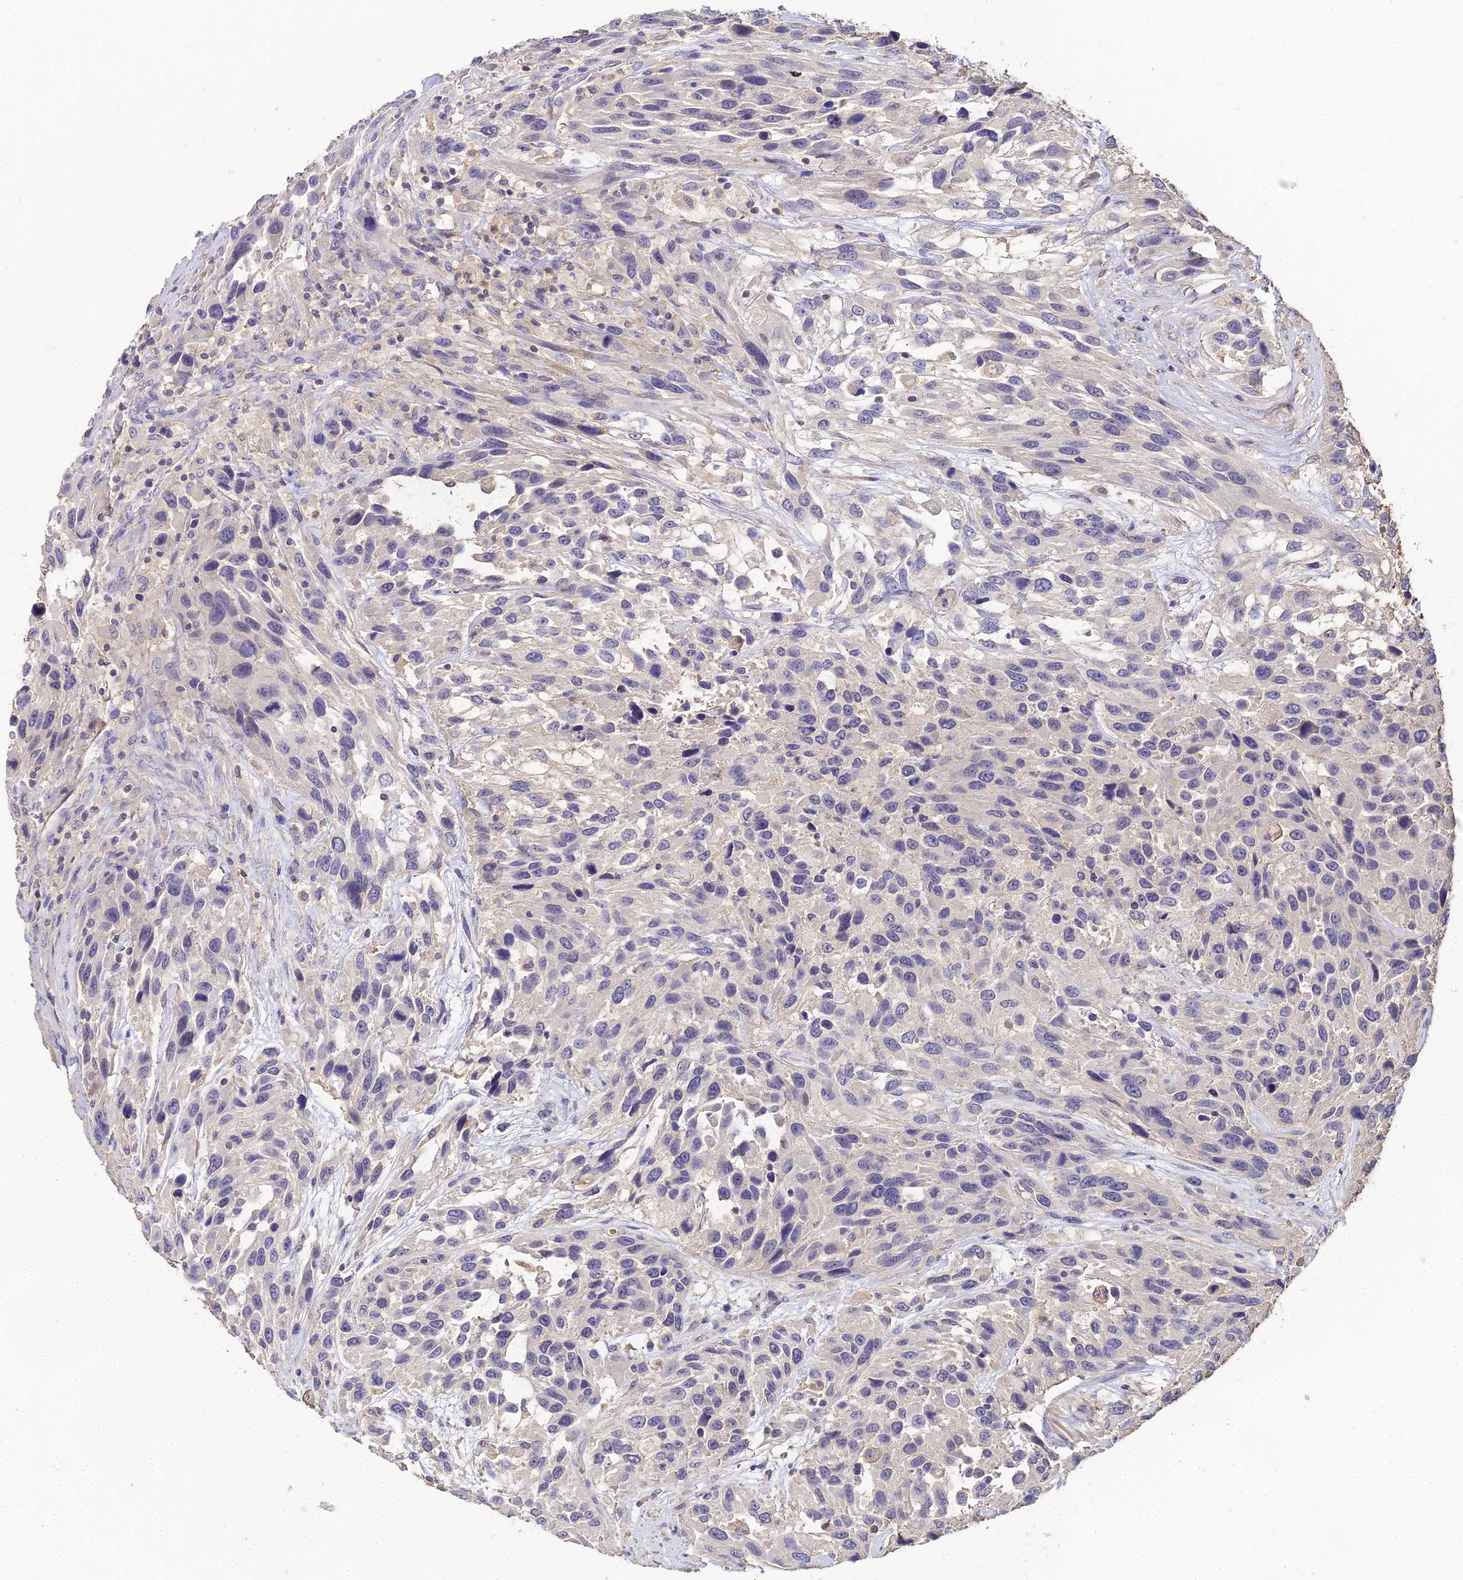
{"staining": {"intensity": "negative", "quantity": "none", "location": "none"}, "tissue": "urothelial cancer", "cell_type": "Tumor cells", "image_type": "cancer", "snomed": [{"axis": "morphology", "description": "Urothelial carcinoma, High grade"}, {"axis": "topography", "description": "Urinary bladder"}], "caption": "Histopathology image shows no protein staining in tumor cells of high-grade urothelial carcinoma tissue.", "gene": "LSM5", "patient": {"sex": "female", "age": 70}}